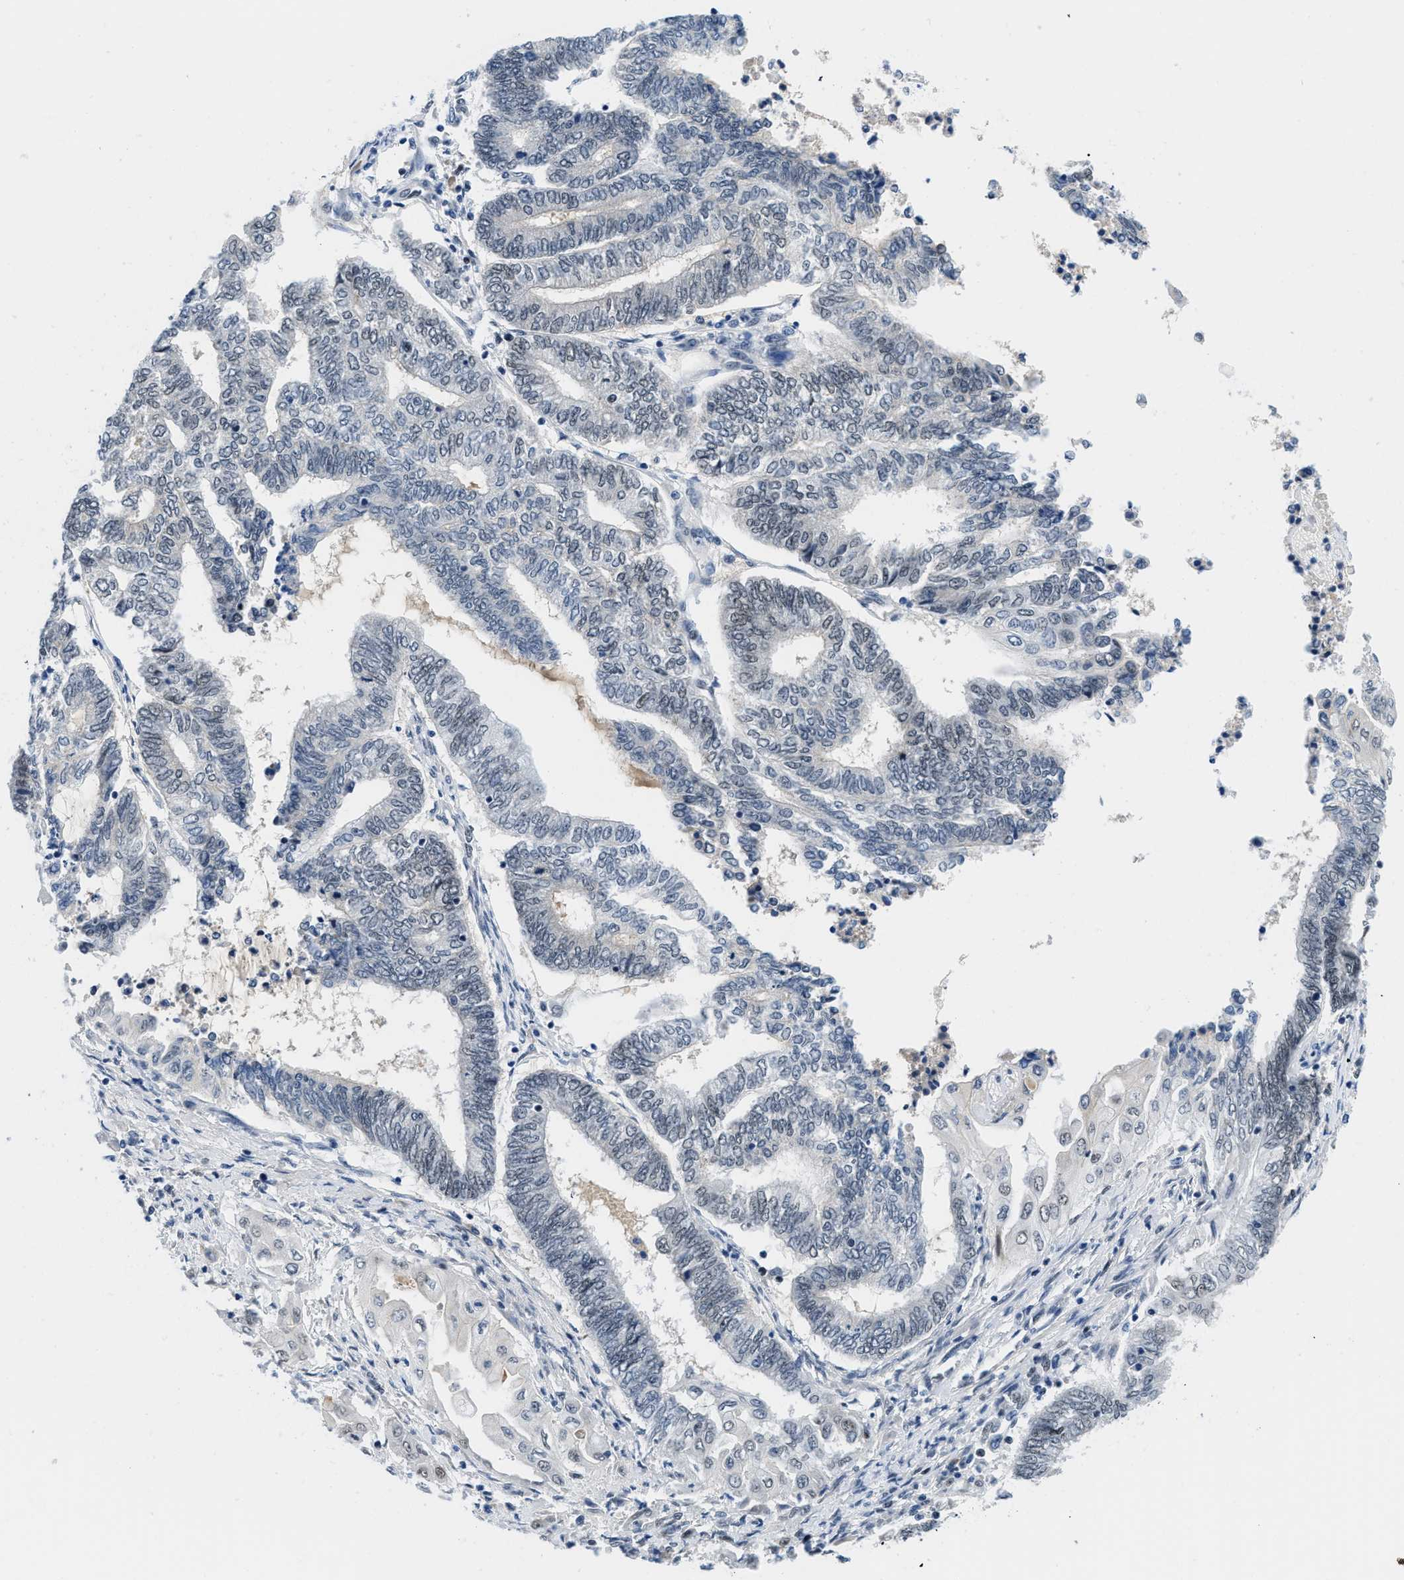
{"staining": {"intensity": "negative", "quantity": "none", "location": "none"}, "tissue": "endometrial cancer", "cell_type": "Tumor cells", "image_type": "cancer", "snomed": [{"axis": "morphology", "description": "Adenocarcinoma, NOS"}, {"axis": "topography", "description": "Uterus"}, {"axis": "topography", "description": "Endometrium"}], "caption": "The photomicrograph displays no significant positivity in tumor cells of endometrial cancer.", "gene": "SMARCAD1", "patient": {"sex": "female", "age": 70}}